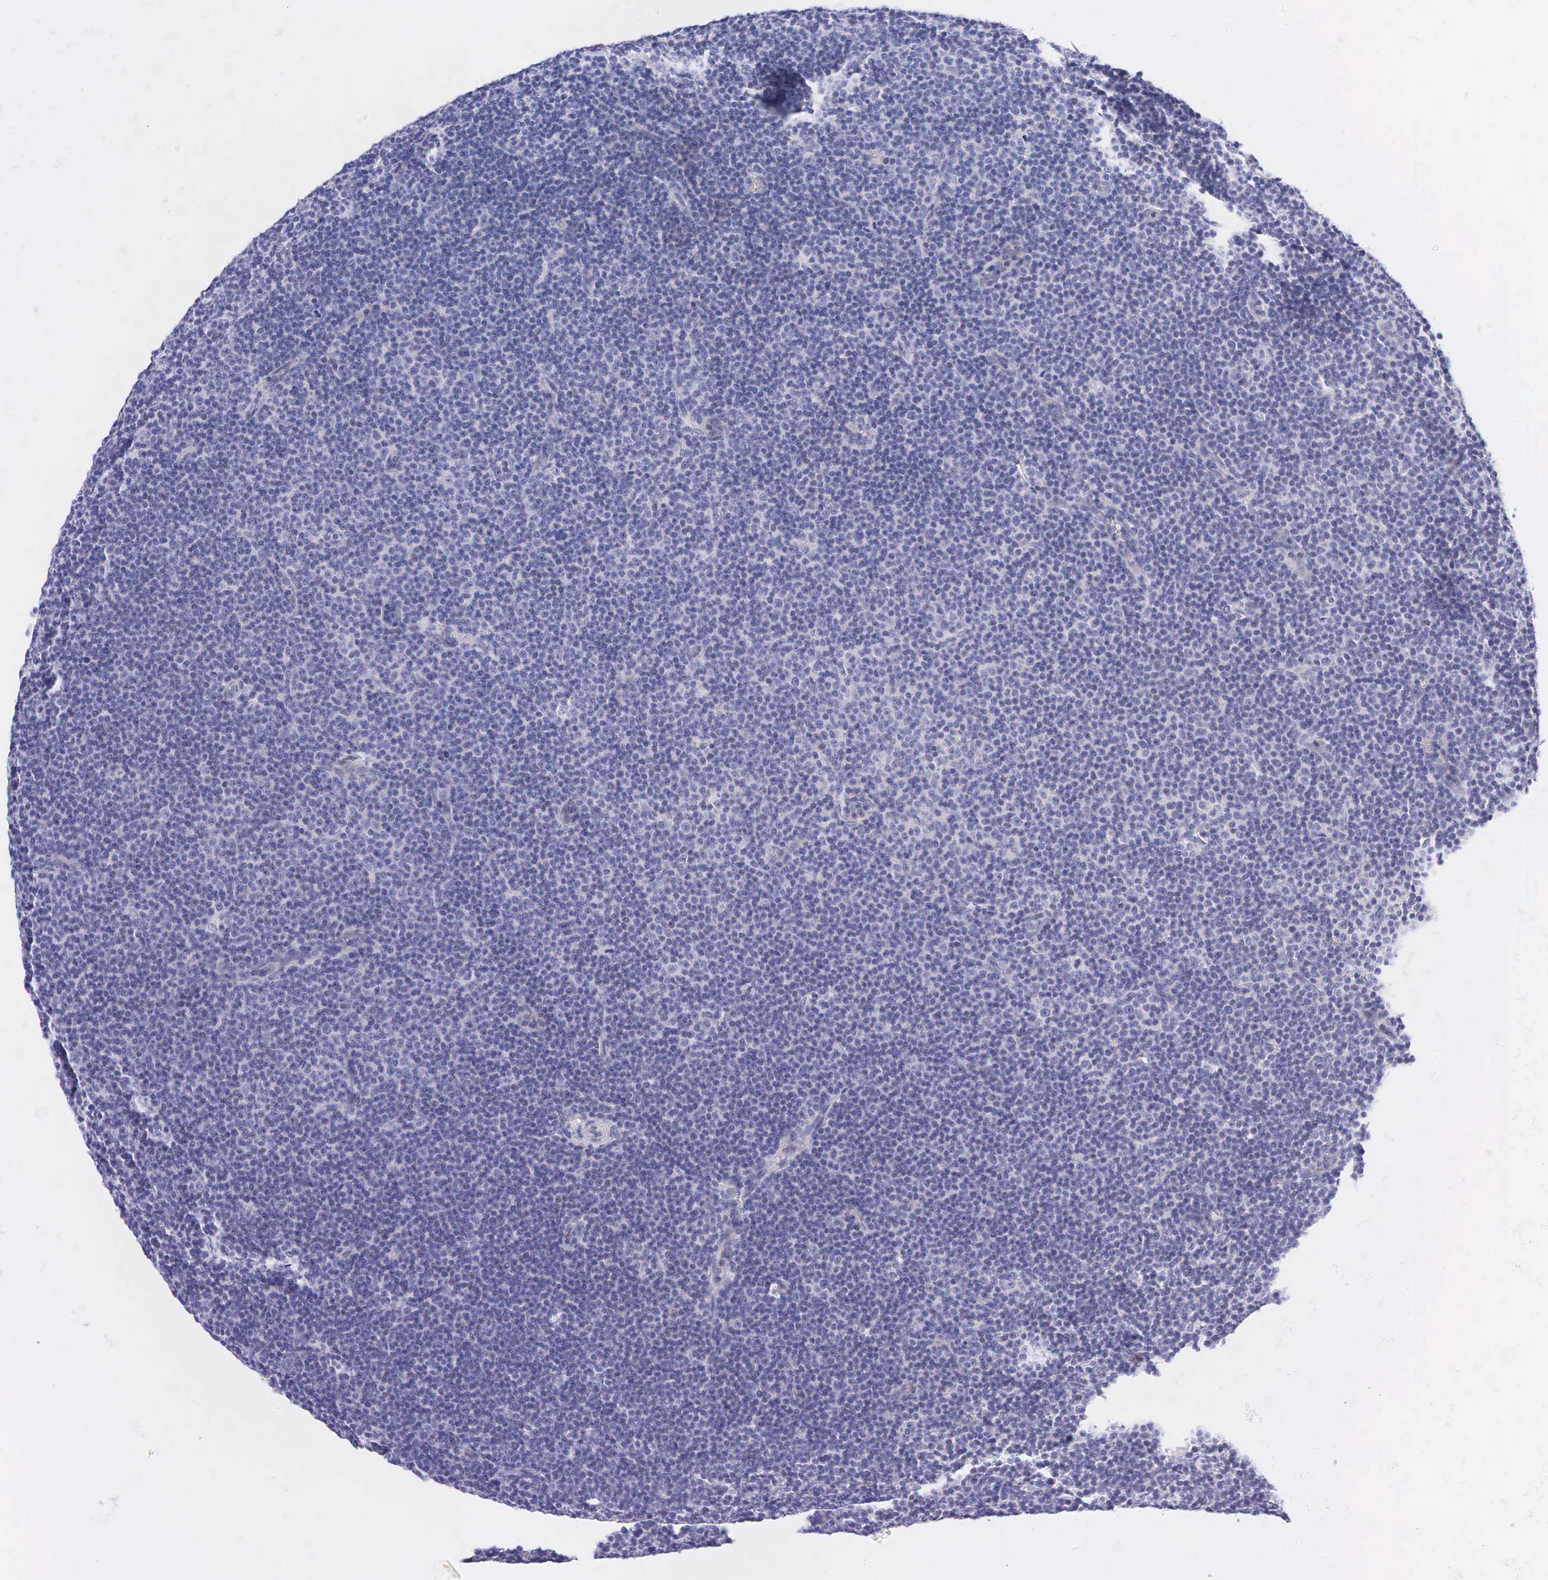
{"staining": {"intensity": "negative", "quantity": "none", "location": "none"}, "tissue": "lymphoma", "cell_type": "Tumor cells", "image_type": "cancer", "snomed": [{"axis": "morphology", "description": "Malignant lymphoma, non-Hodgkin's type, Low grade"}, {"axis": "topography", "description": "Lymph node"}], "caption": "A micrograph of low-grade malignant lymphoma, non-Hodgkin's type stained for a protein displays no brown staining in tumor cells.", "gene": "AR", "patient": {"sex": "male", "age": 57}}